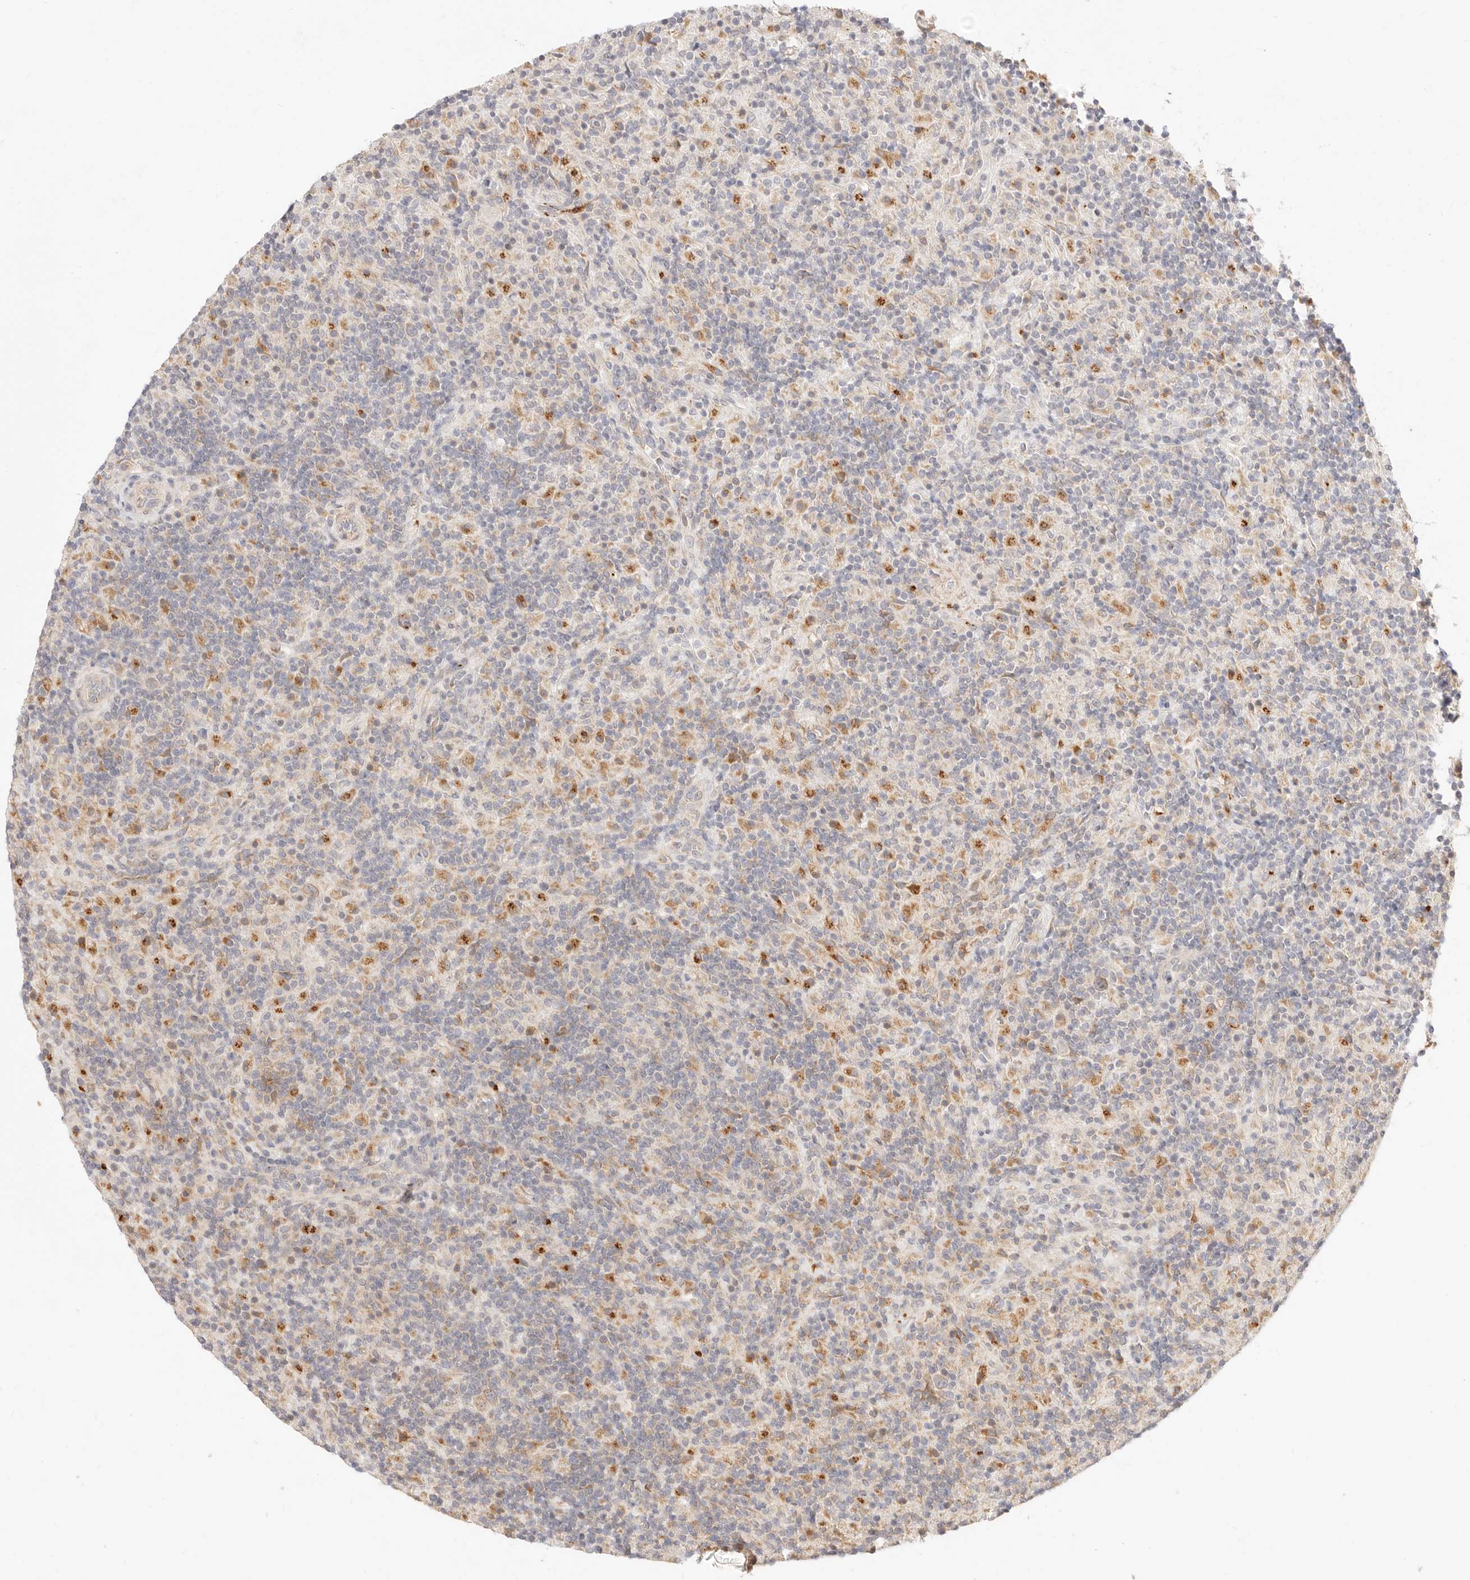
{"staining": {"intensity": "weak", "quantity": "25%-75%", "location": "cytoplasmic/membranous"}, "tissue": "lymphoma", "cell_type": "Tumor cells", "image_type": "cancer", "snomed": [{"axis": "morphology", "description": "Hodgkin's disease, NOS"}, {"axis": "topography", "description": "Lymph node"}], "caption": "Protein expression analysis of human lymphoma reveals weak cytoplasmic/membranous expression in approximately 25%-75% of tumor cells. The protein is stained brown, and the nuclei are stained in blue (DAB IHC with brightfield microscopy, high magnification).", "gene": "UBXN10", "patient": {"sex": "male", "age": 70}}